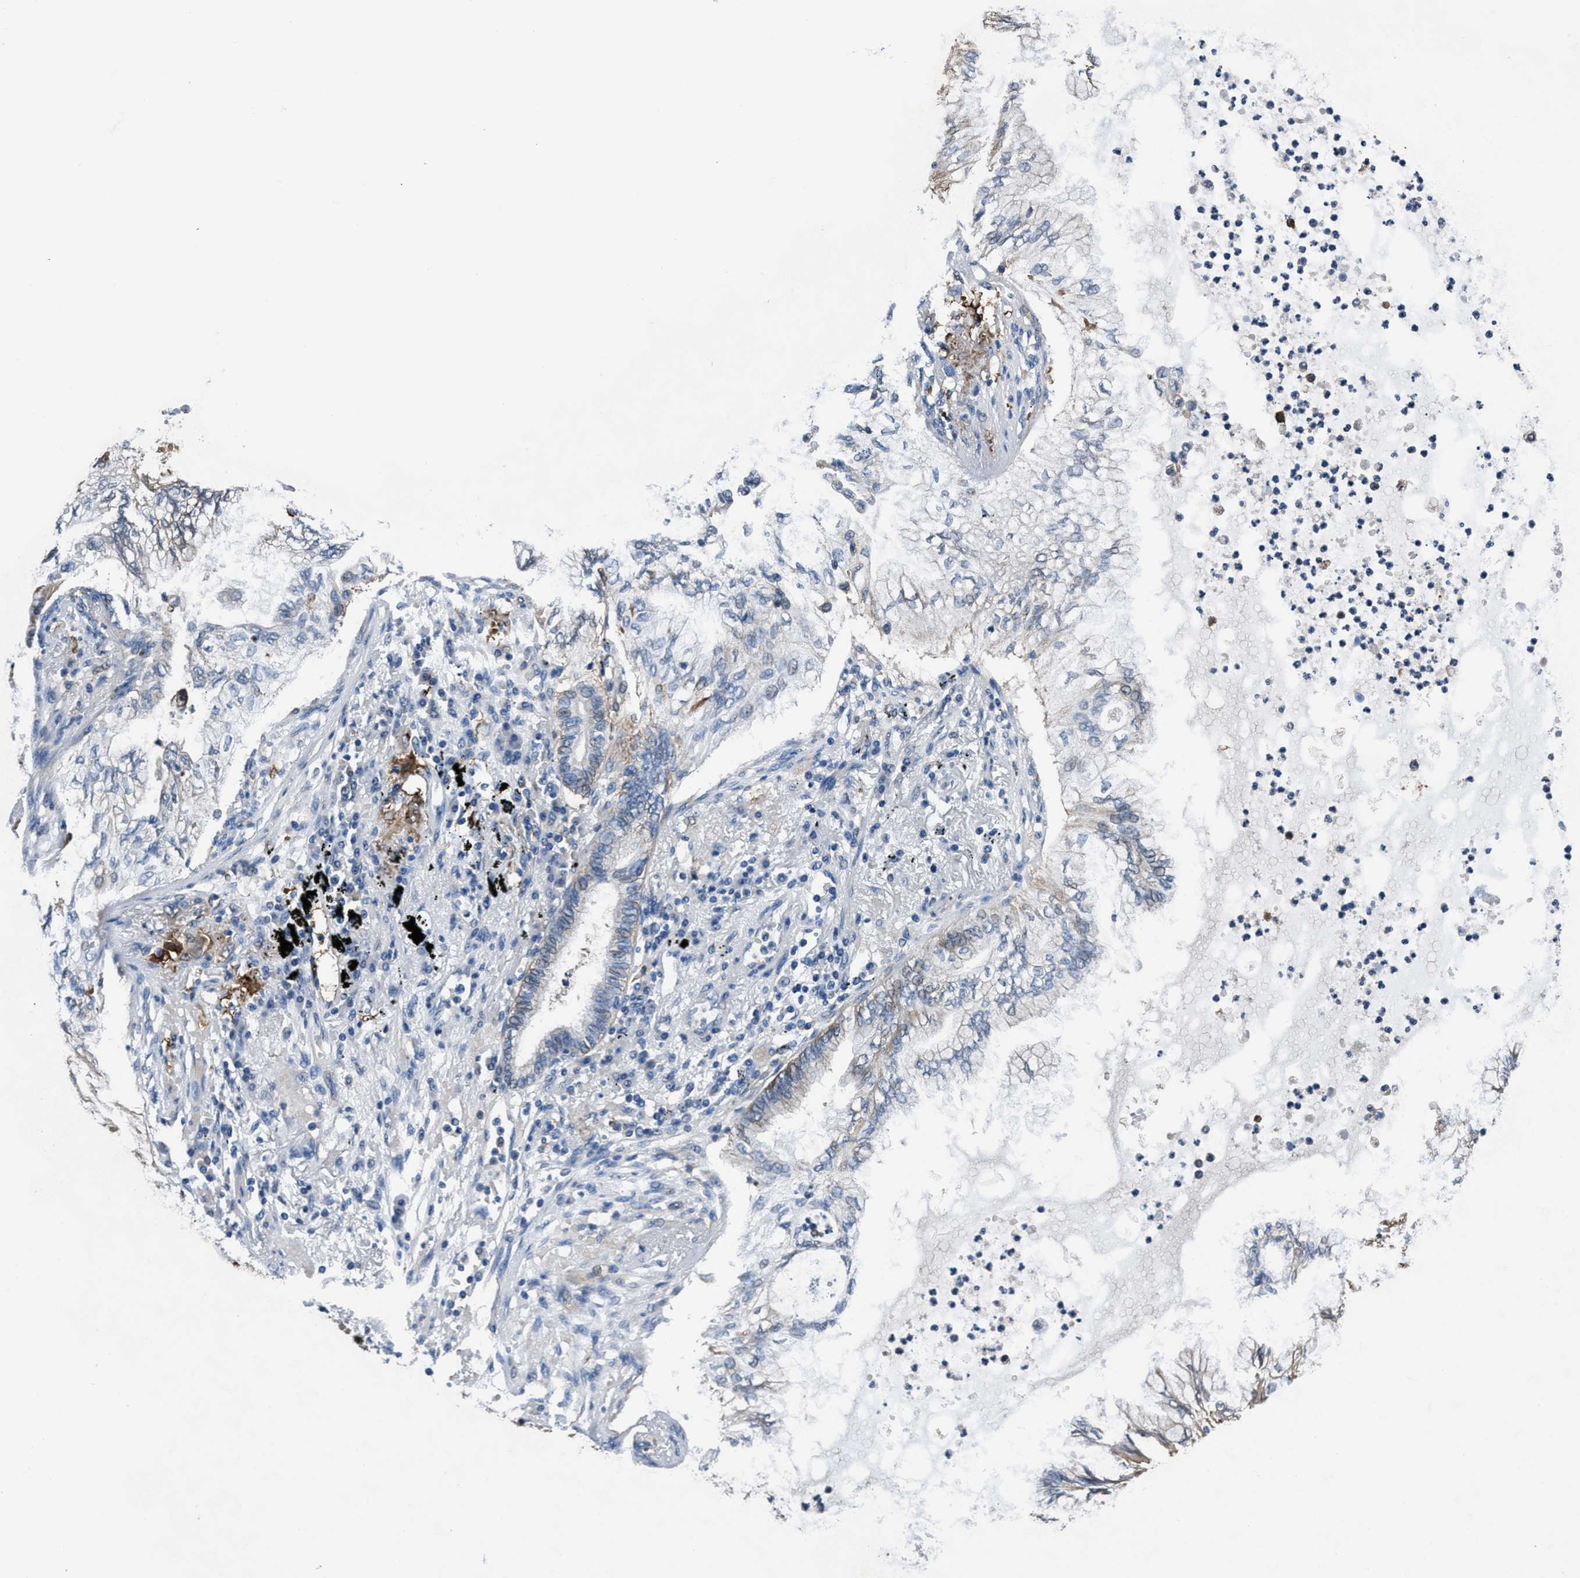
{"staining": {"intensity": "weak", "quantity": "<25%", "location": "cytoplasmic/membranous"}, "tissue": "lung cancer", "cell_type": "Tumor cells", "image_type": "cancer", "snomed": [{"axis": "morphology", "description": "Normal tissue, NOS"}, {"axis": "morphology", "description": "Adenocarcinoma, NOS"}, {"axis": "topography", "description": "Bronchus"}, {"axis": "topography", "description": "Lung"}], "caption": "An image of human lung cancer is negative for staining in tumor cells. Nuclei are stained in blue.", "gene": "TMEM94", "patient": {"sex": "female", "age": 70}}